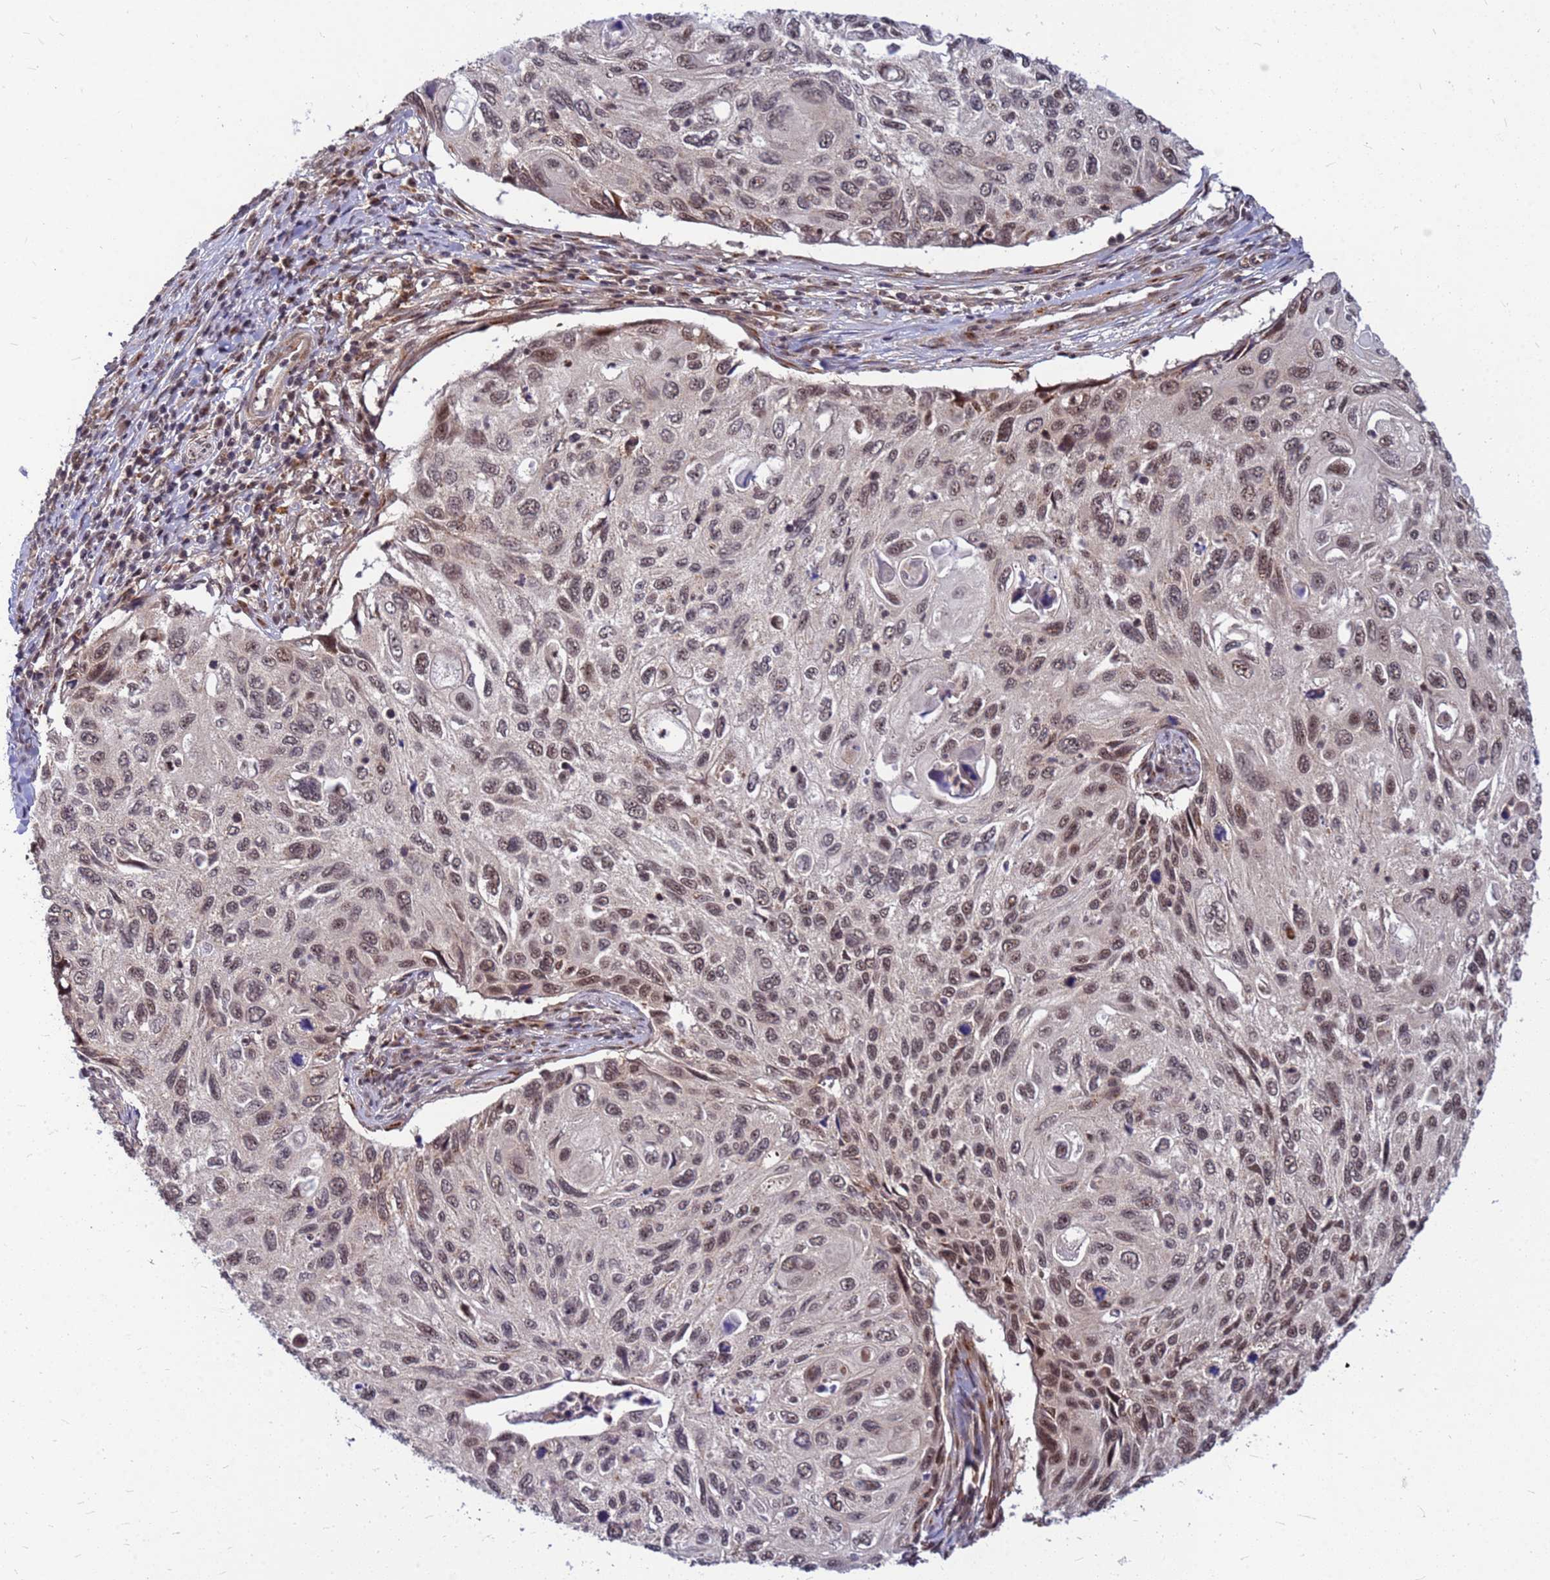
{"staining": {"intensity": "moderate", "quantity": ">75%", "location": "nuclear"}, "tissue": "cervical cancer", "cell_type": "Tumor cells", "image_type": "cancer", "snomed": [{"axis": "morphology", "description": "Squamous cell carcinoma, NOS"}, {"axis": "topography", "description": "Cervix"}], "caption": "A medium amount of moderate nuclear expression is identified in approximately >75% of tumor cells in cervical cancer (squamous cell carcinoma) tissue.", "gene": "NCBP2", "patient": {"sex": "female", "age": 70}}